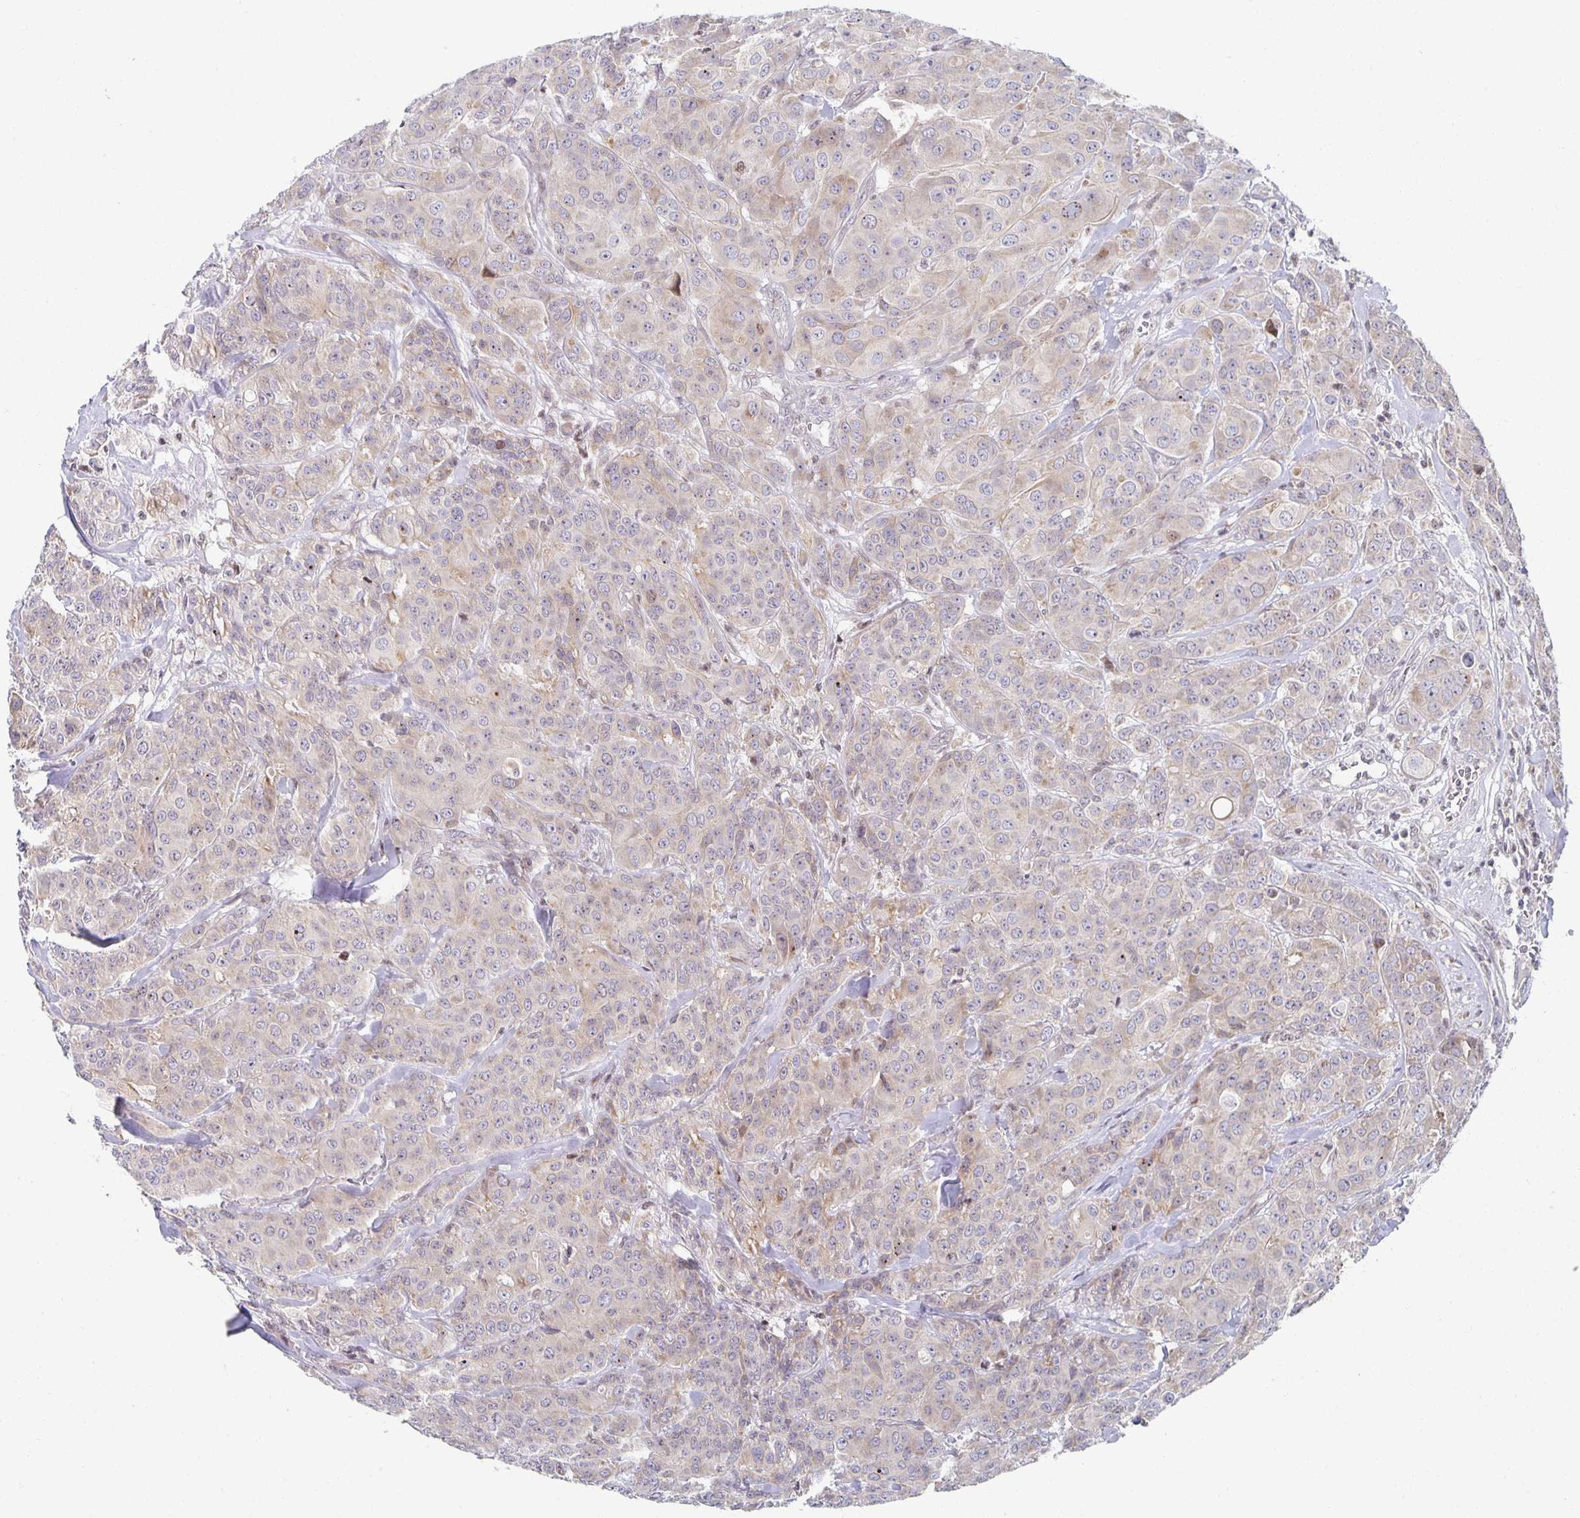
{"staining": {"intensity": "weak", "quantity": "25%-75%", "location": "cytoplasmic/membranous"}, "tissue": "breast cancer", "cell_type": "Tumor cells", "image_type": "cancer", "snomed": [{"axis": "morphology", "description": "Normal tissue, NOS"}, {"axis": "morphology", "description": "Duct carcinoma"}, {"axis": "topography", "description": "Breast"}], "caption": "Breast infiltrating ductal carcinoma stained for a protein shows weak cytoplasmic/membranous positivity in tumor cells.", "gene": "HCFC1R1", "patient": {"sex": "female", "age": 43}}